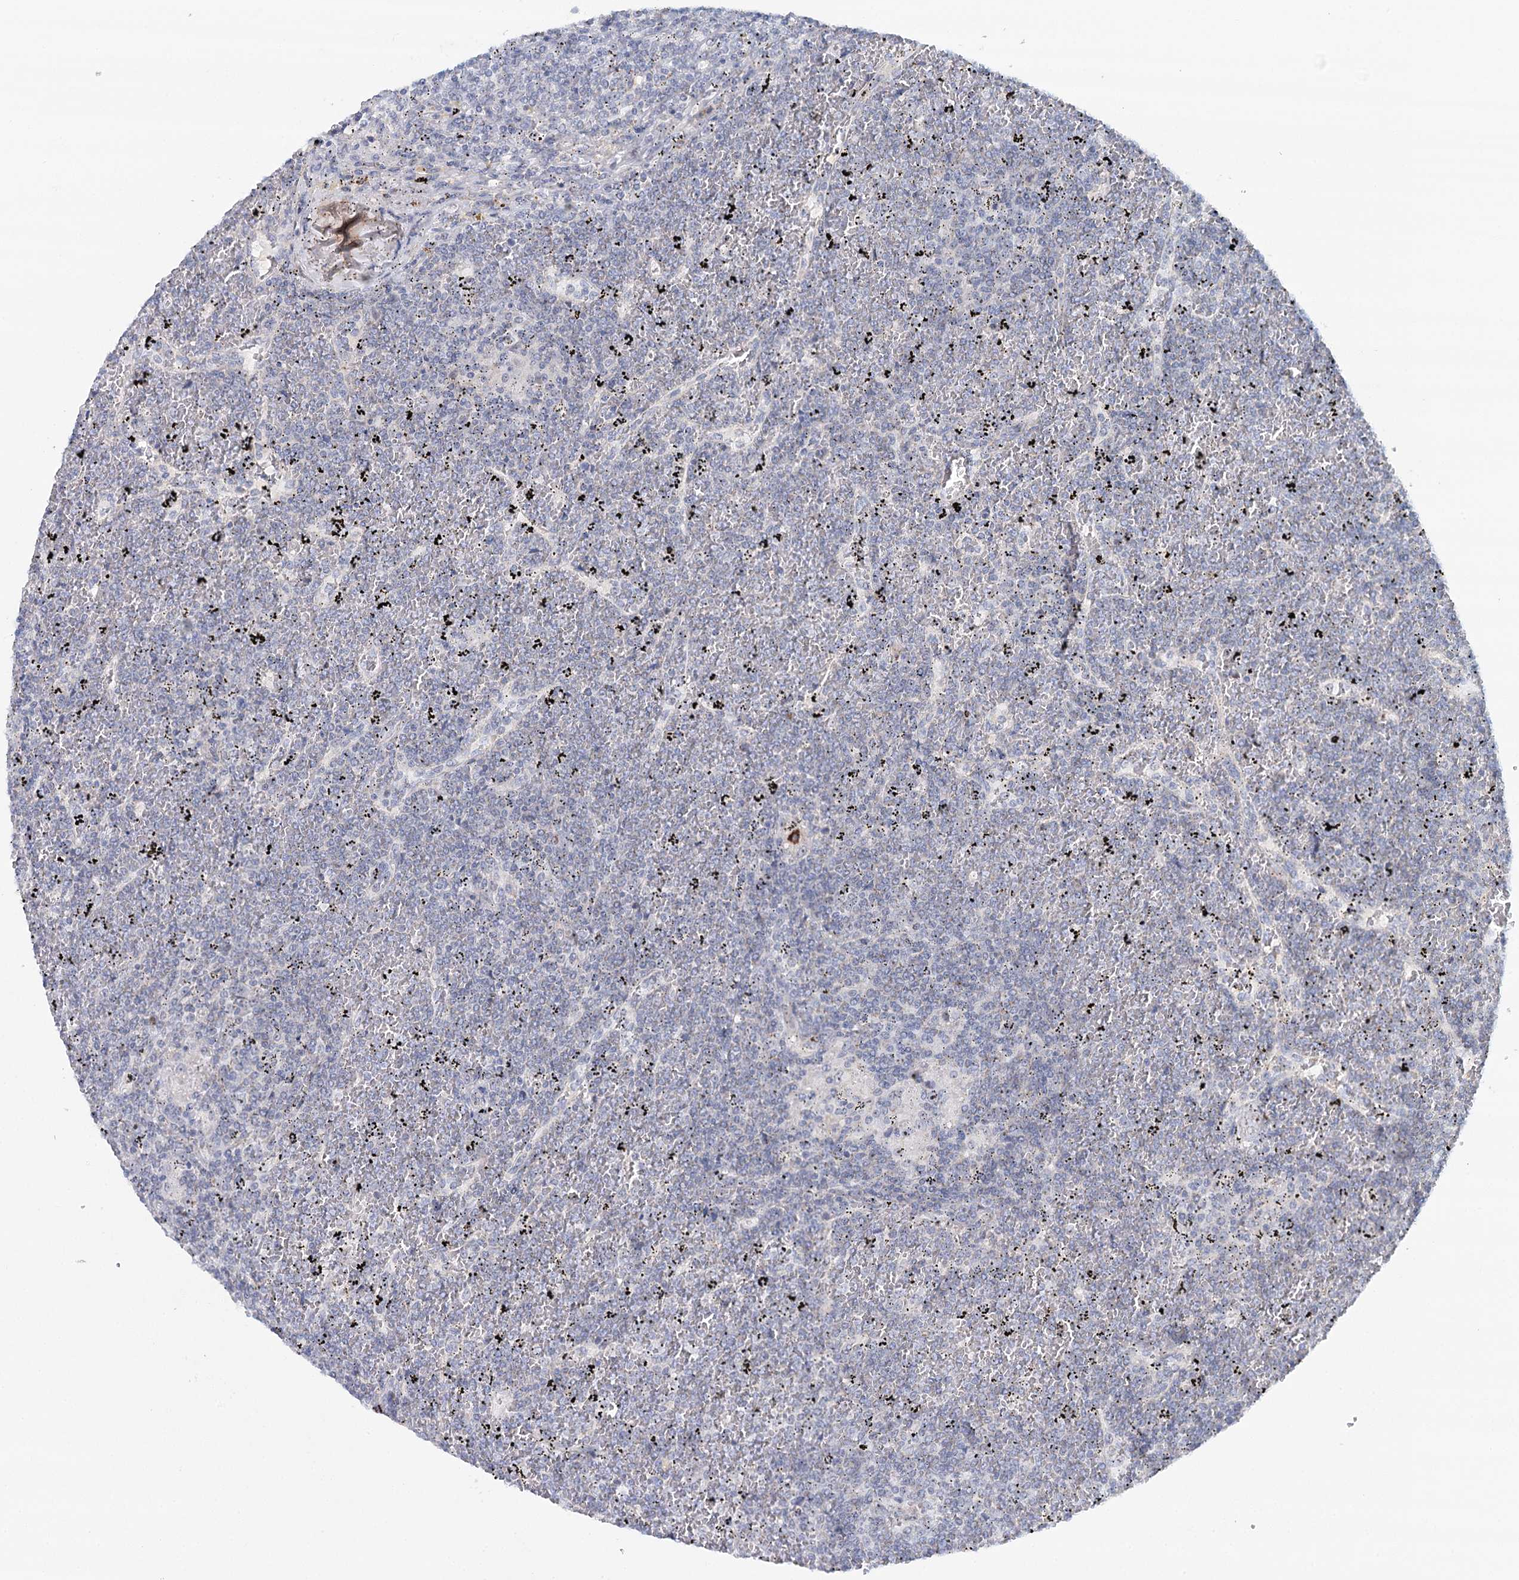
{"staining": {"intensity": "negative", "quantity": "none", "location": "none"}, "tissue": "lymphoma", "cell_type": "Tumor cells", "image_type": "cancer", "snomed": [{"axis": "morphology", "description": "Malignant lymphoma, non-Hodgkin's type, Low grade"}, {"axis": "topography", "description": "Spleen"}], "caption": "Tumor cells show no significant protein positivity in malignant lymphoma, non-Hodgkin's type (low-grade).", "gene": "RBM43", "patient": {"sex": "female", "age": 19}}